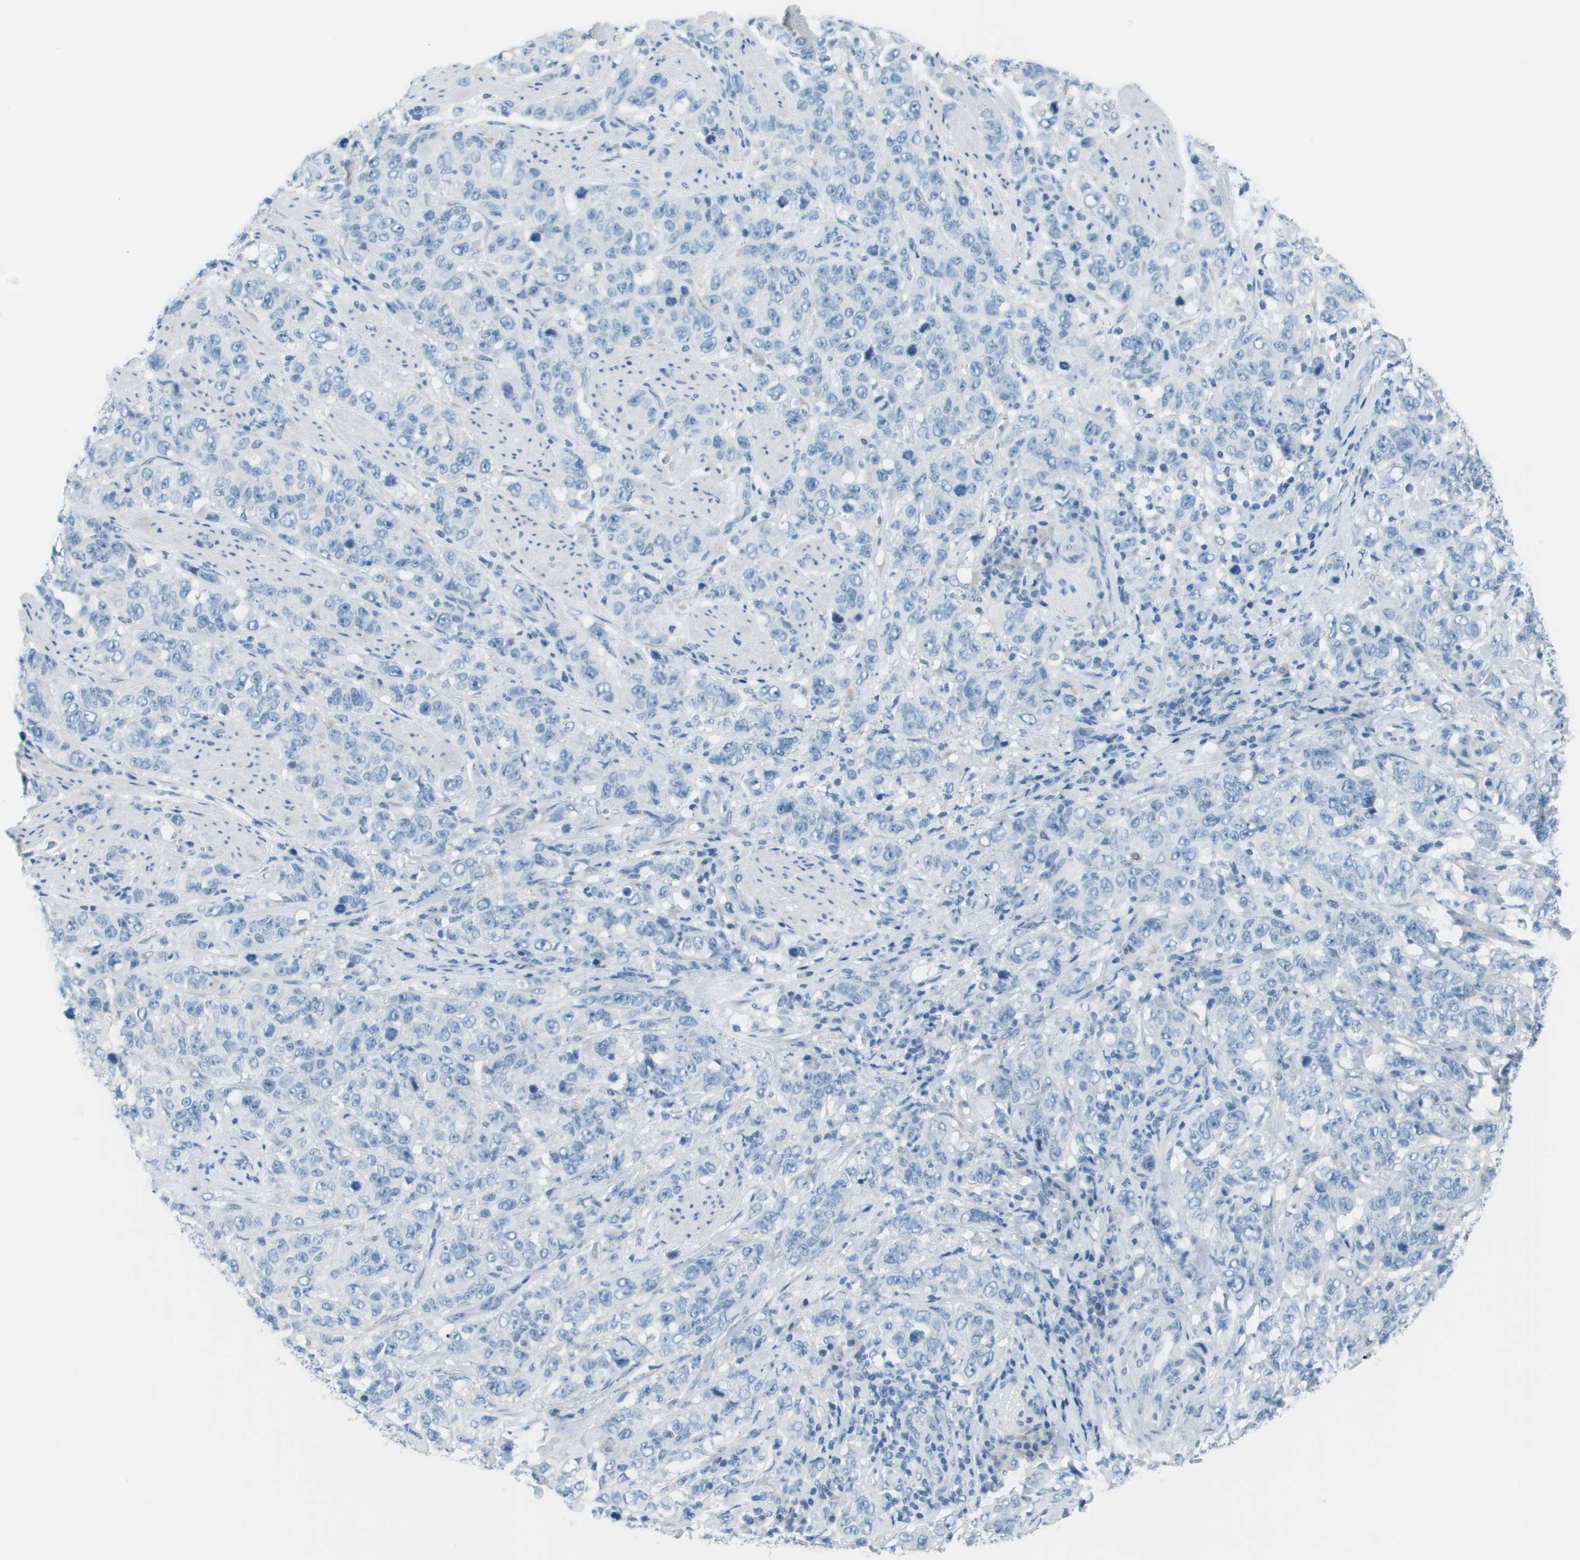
{"staining": {"intensity": "negative", "quantity": "none", "location": "none"}, "tissue": "stomach cancer", "cell_type": "Tumor cells", "image_type": "cancer", "snomed": [{"axis": "morphology", "description": "Adenocarcinoma, NOS"}, {"axis": "topography", "description": "Stomach"}], "caption": "Immunohistochemistry (IHC) of stomach cancer reveals no expression in tumor cells.", "gene": "PTGDR2", "patient": {"sex": "male", "age": 48}}